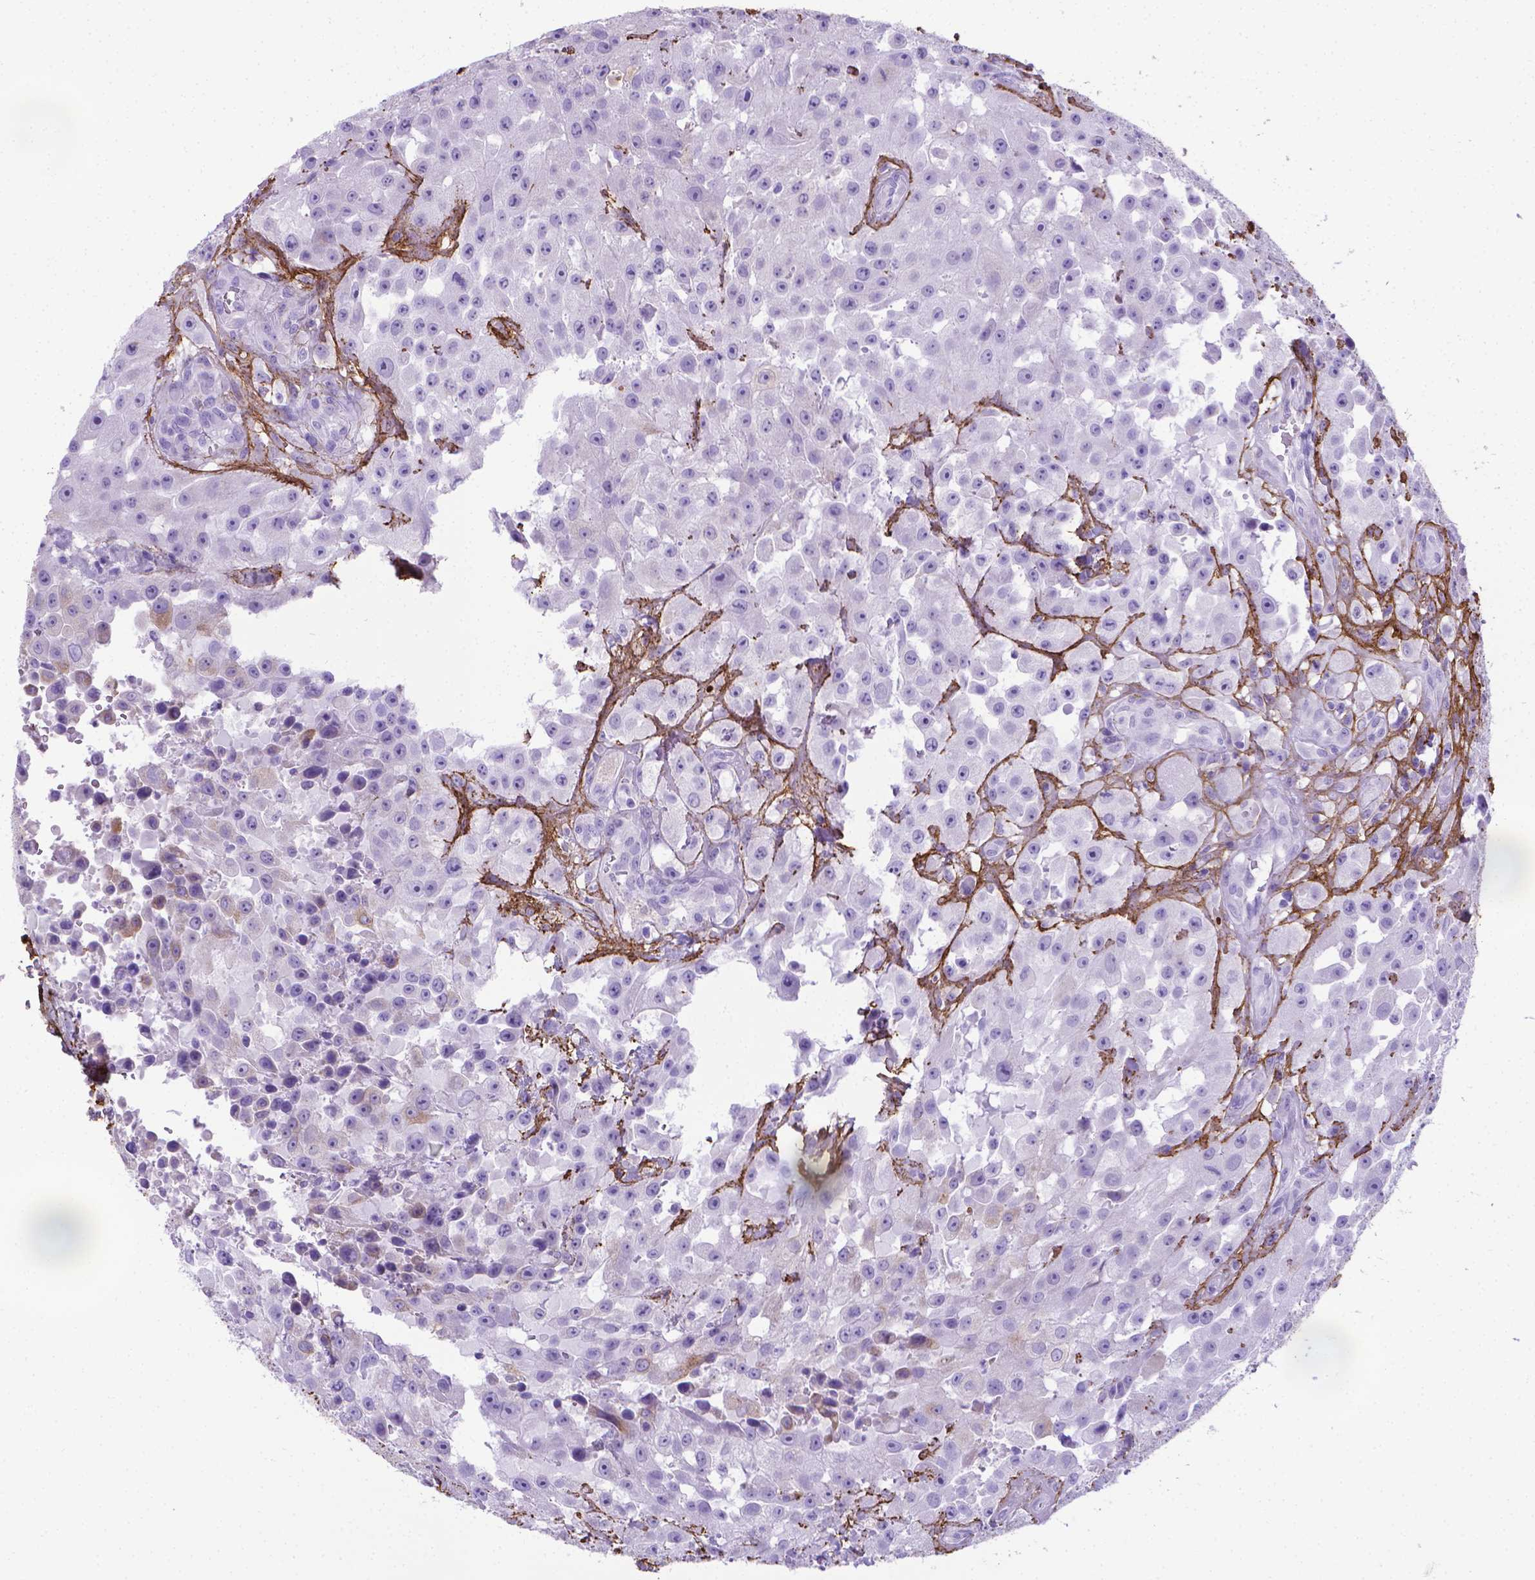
{"staining": {"intensity": "negative", "quantity": "none", "location": "none"}, "tissue": "urothelial cancer", "cell_type": "Tumor cells", "image_type": "cancer", "snomed": [{"axis": "morphology", "description": "Urothelial carcinoma, High grade"}, {"axis": "topography", "description": "Urinary bladder"}], "caption": "DAB (3,3'-diaminobenzidine) immunohistochemical staining of human urothelial cancer reveals no significant expression in tumor cells. The staining was performed using DAB to visualize the protein expression in brown, while the nuclei were stained in blue with hematoxylin (Magnification: 20x).", "gene": "MFAP2", "patient": {"sex": "male", "age": 79}}